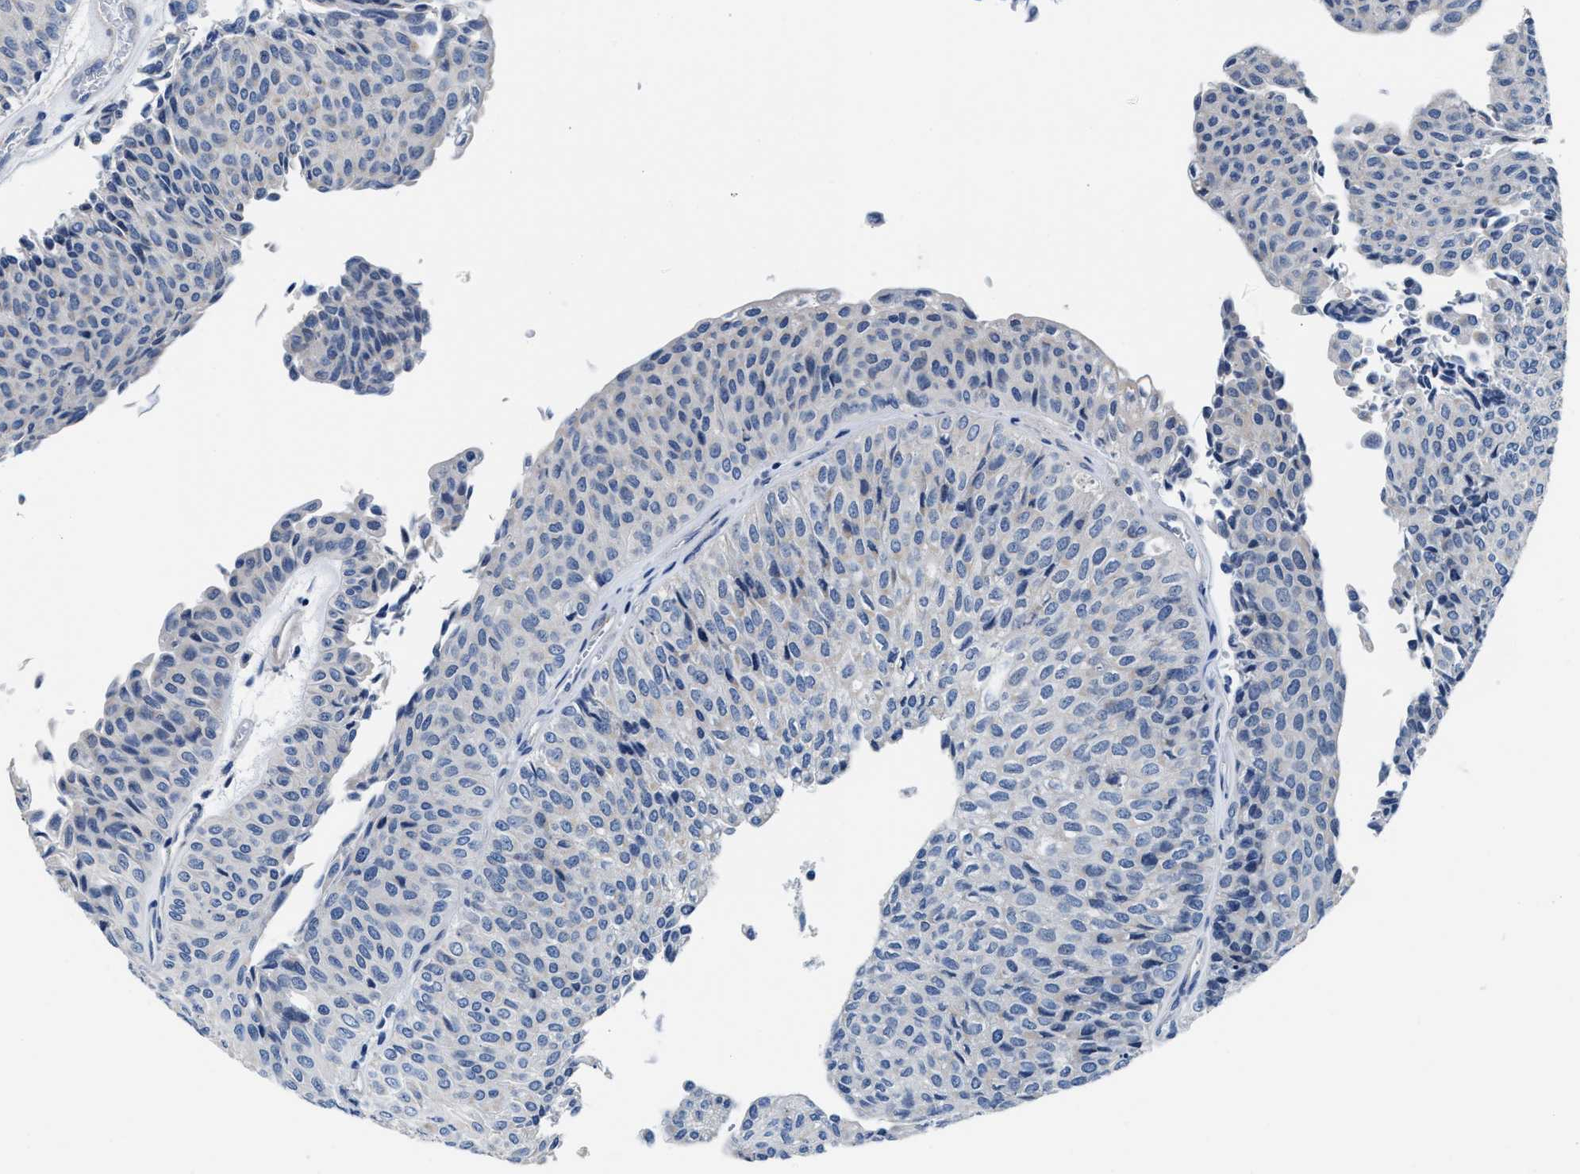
{"staining": {"intensity": "negative", "quantity": "none", "location": "none"}, "tissue": "urothelial cancer", "cell_type": "Tumor cells", "image_type": "cancer", "snomed": [{"axis": "morphology", "description": "Urothelial carcinoma, Low grade"}, {"axis": "topography", "description": "Urinary bladder"}], "caption": "This is a photomicrograph of immunohistochemistry (IHC) staining of urothelial carcinoma (low-grade), which shows no expression in tumor cells.", "gene": "MYH3", "patient": {"sex": "male", "age": 78}}